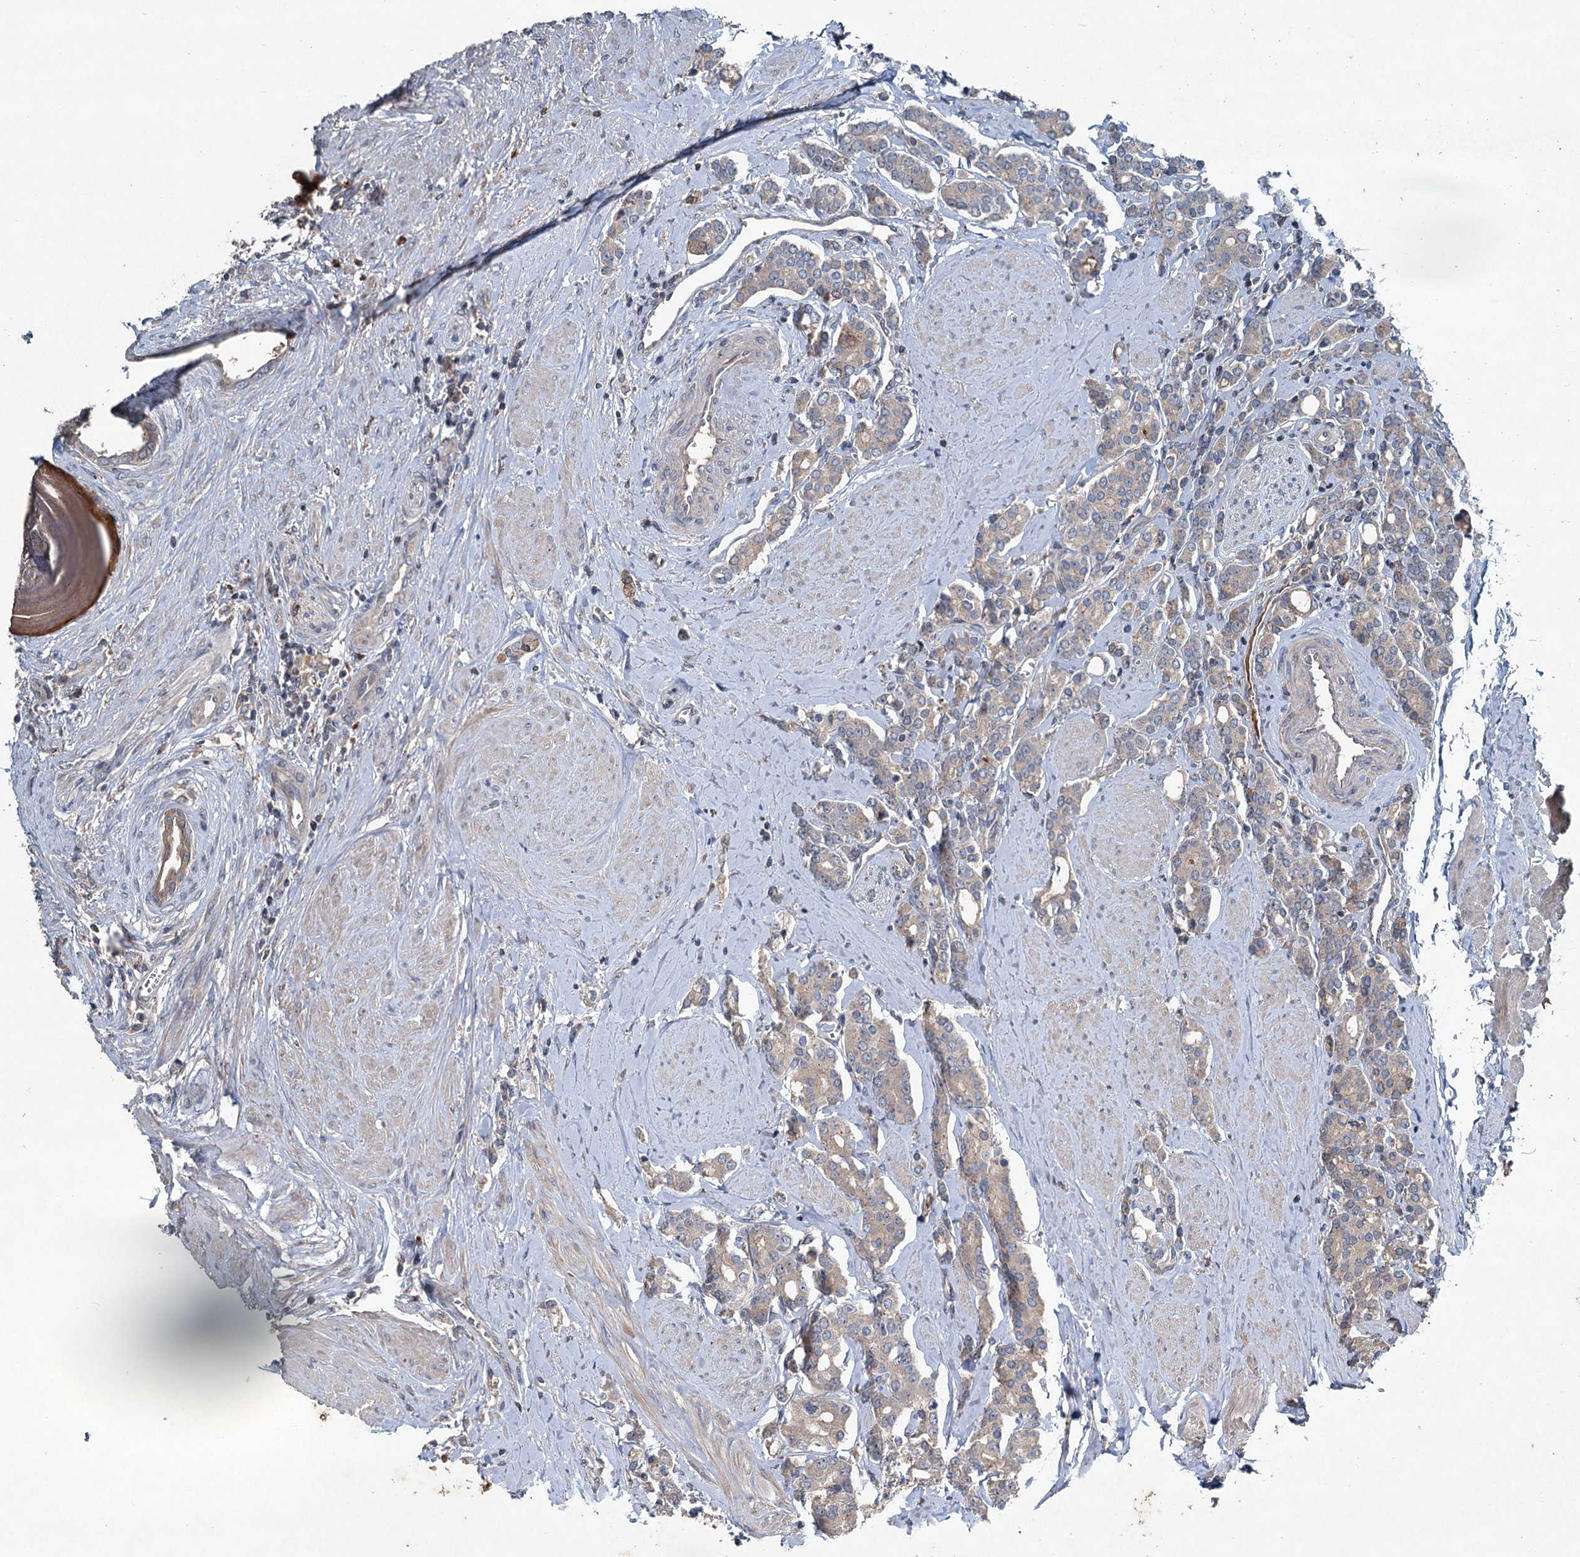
{"staining": {"intensity": "weak", "quantity": "25%-75%", "location": "cytoplasmic/membranous"}, "tissue": "prostate cancer", "cell_type": "Tumor cells", "image_type": "cancer", "snomed": [{"axis": "morphology", "description": "Adenocarcinoma, High grade"}, {"axis": "topography", "description": "Prostate"}], "caption": "This is an image of immunohistochemistry staining of prostate cancer (adenocarcinoma (high-grade)), which shows weak staining in the cytoplasmic/membranous of tumor cells.", "gene": "TAPBPL", "patient": {"sex": "male", "age": 62}}